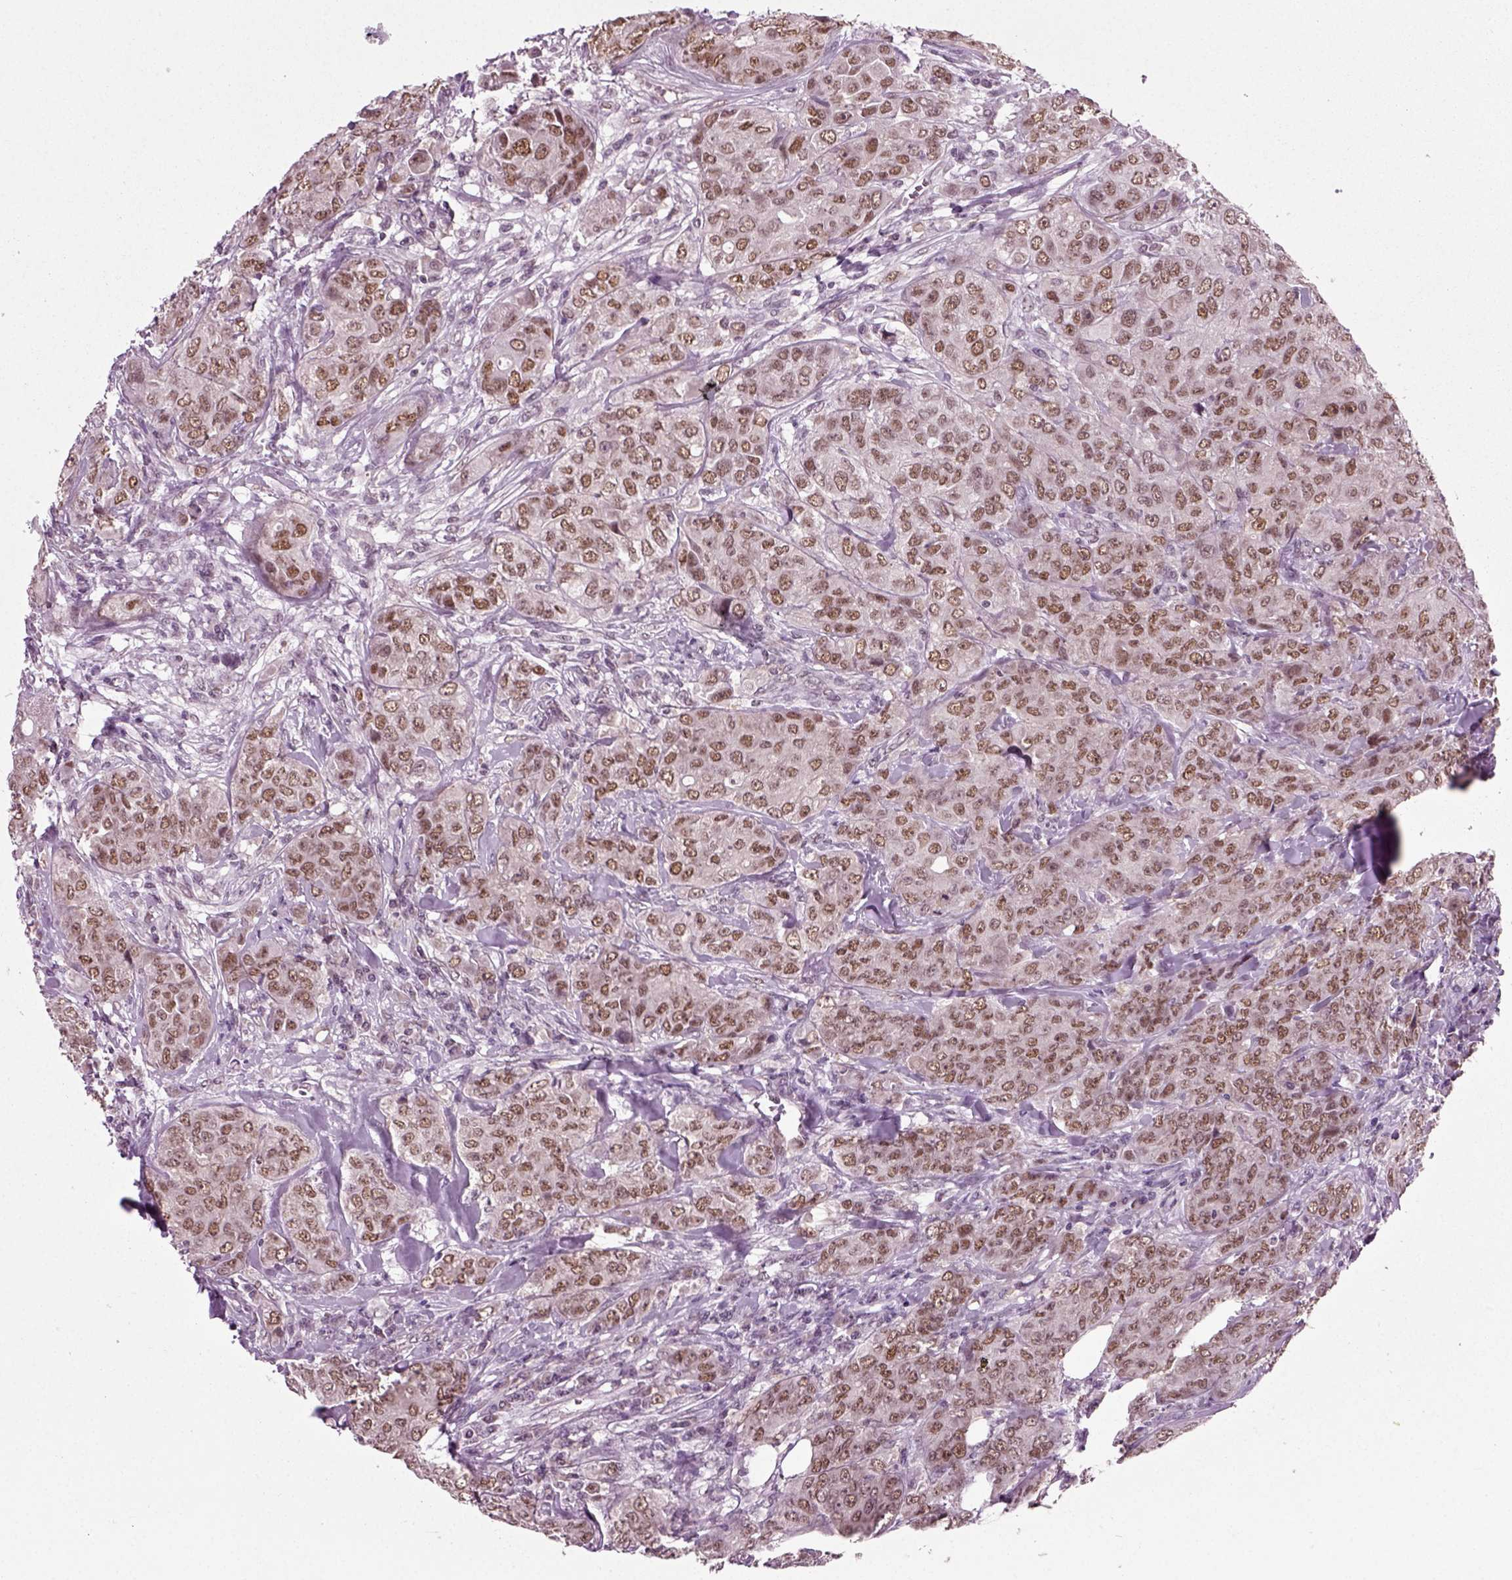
{"staining": {"intensity": "moderate", "quantity": ">75%", "location": "nuclear"}, "tissue": "breast cancer", "cell_type": "Tumor cells", "image_type": "cancer", "snomed": [{"axis": "morphology", "description": "Duct carcinoma"}, {"axis": "topography", "description": "Breast"}], "caption": "A brown stain labels moderate nuclear positivity of a protein in infiltrating ductal carcinoma (breast) tumor cells. The staining was performed using DAB, with brown indicating positive protein expression. Nuclei are stained blue with hematoxylin.", "gene": "RCOR3", "patient": {"sex": "female", "age": 43}}